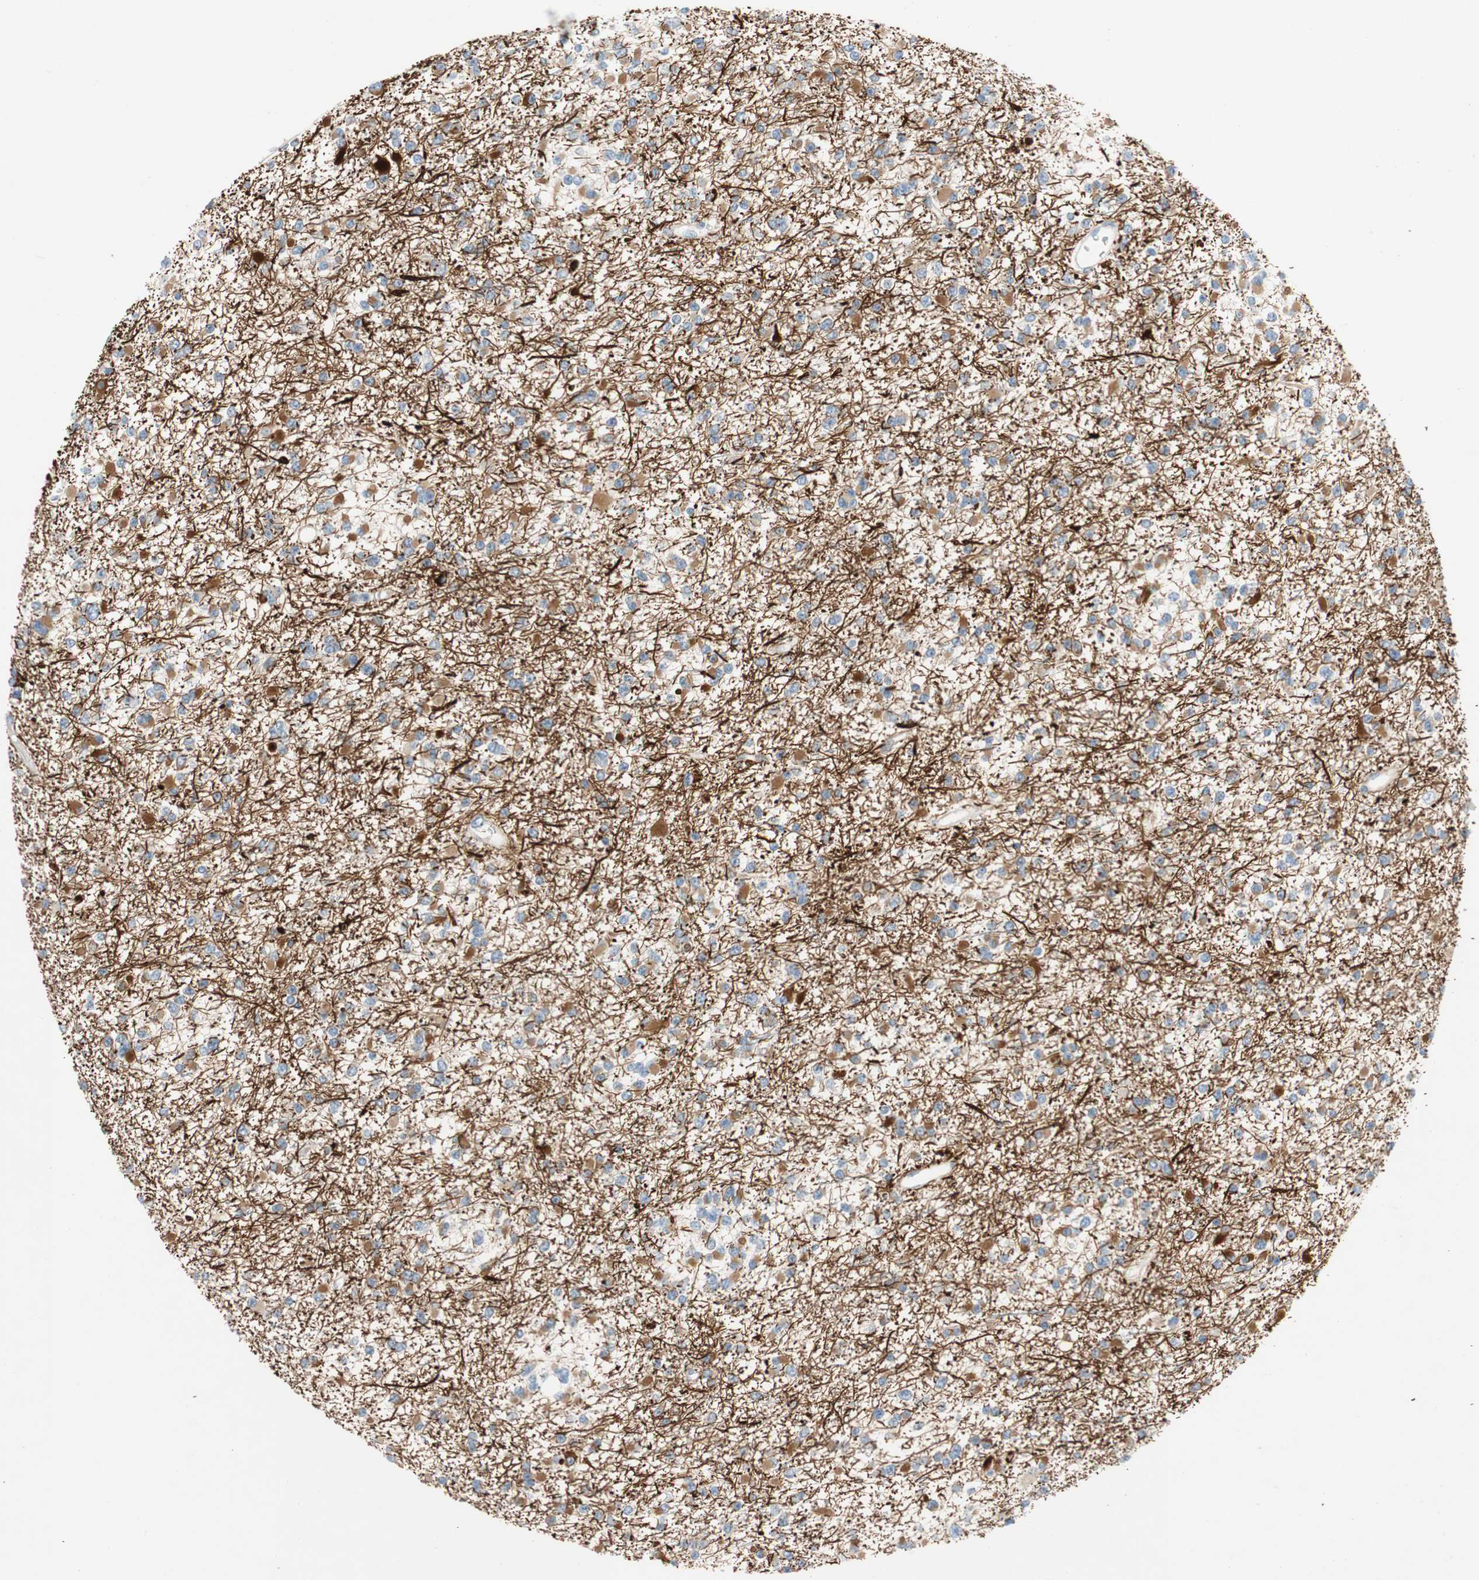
{"staining": {"intensity": "weak", "quantity": "25%-75%", "location": "cytoplasmic/membranous"}, "tissue": "glioma", "cell_type": "Tumor cells", "image_type": "cancer", "snomed": [{"axis": "morphology", "description": "Glioma, malignant, Low grade"}, {"axis": "topography", "description": "Brain"}], "caption": "Malignant glioma (low-grade) stained for a protein (brown) shows weak cytoplasmic/membranous positive staining in approximately 25%-75% of tumor cells.", "gene": "RELB", "patient": {"sex": "female", "age": 22}}